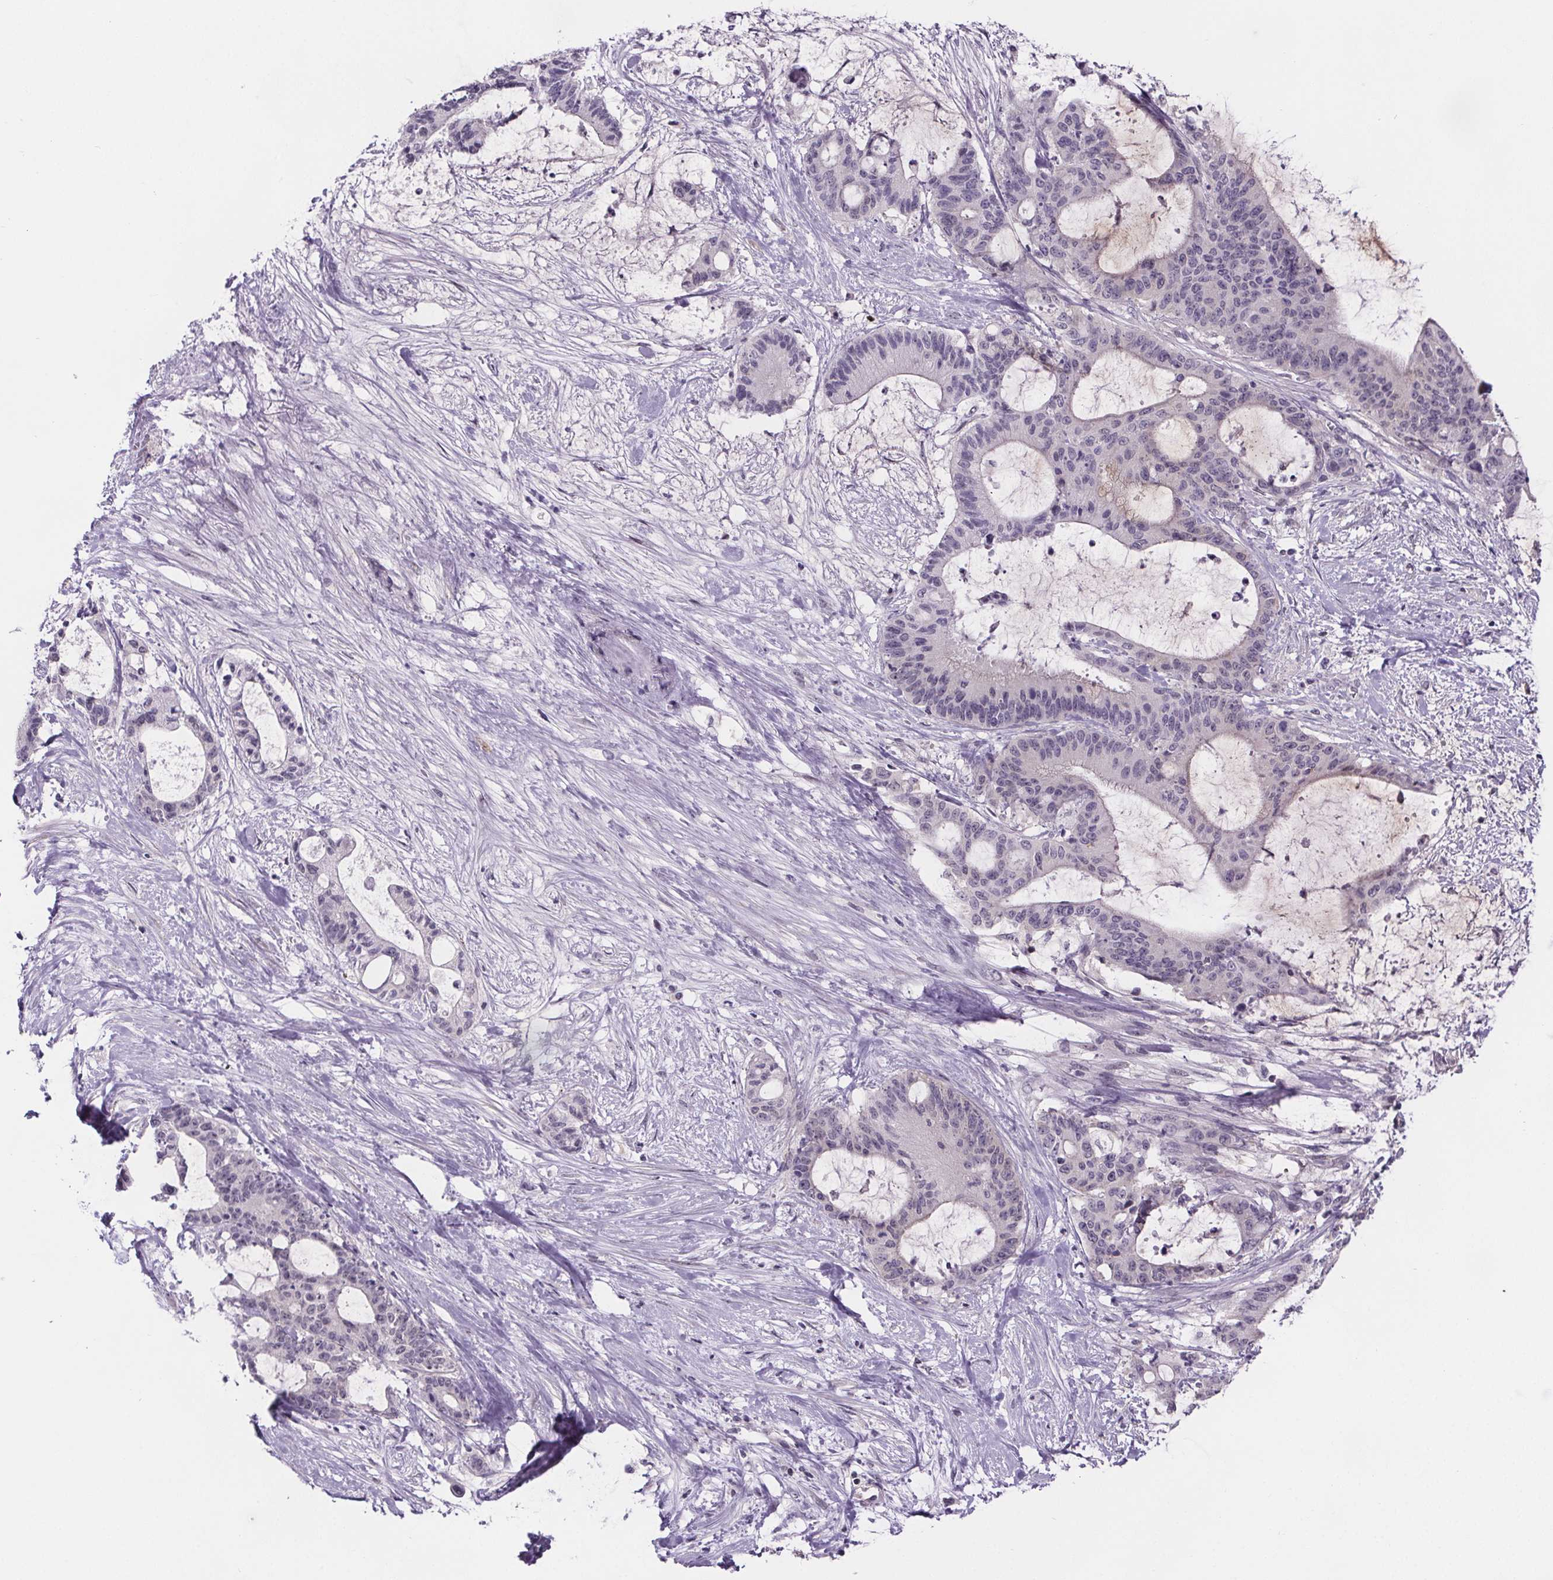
{"staining": {"intensity": "negative", "quantity": "none", "location": "none"}, "tissue": "liver cancer", "cell_type": "Tumor cells", "image_type": "cancer", "snomed": [{"axis": "morphology", "description": "Cholangiocarcinoma"}, {"axis": "topography", "description": "Liver"}], "caption": "A histopathology image of liver cancer (cholangiocarcinoma) stained for a protein shows no brown staining in tumor cells.", "gene": "TTC12", "patient": {"sex": "female", "age": 73}}